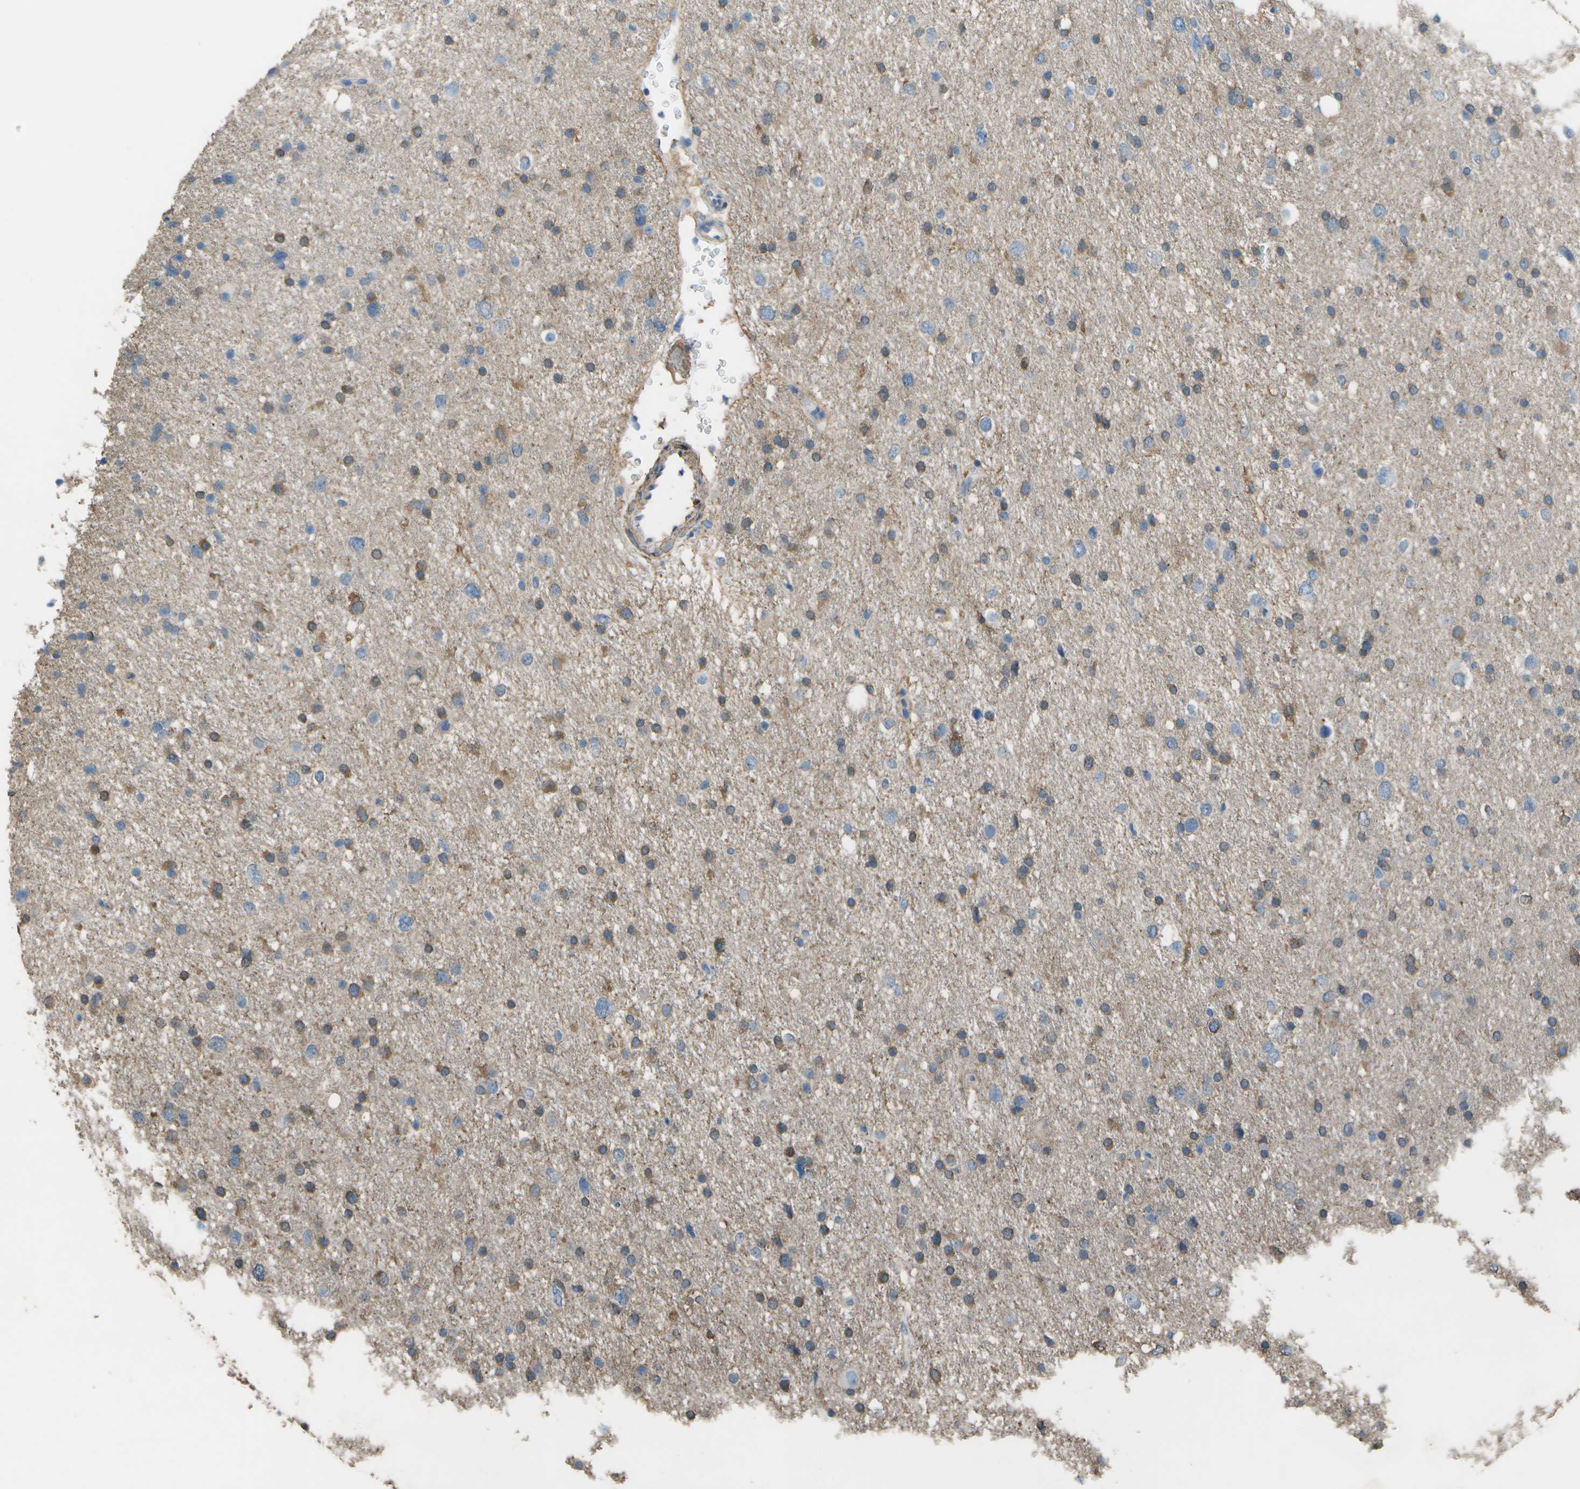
{"staining": {"intensity": "moderate", "quantity": "25%-75%", "location": "cytoplasmic/membranous"}, "tissue": "glioma", "cell_type": "Tumor cells", "image_type": "cancer", "snomed": [{"axis": "morphology", "description": "Glioma, malignant, Low grade"}, {"axis": "topography", "description": "Brain"}], "caption": "IHC histopathology image of neoplastic tissue: malignant low-grade glioma stained using immunohistochemistry (IHC) exhibits medium levels of moderate protein expression localized specifically in the cytoplasmic/membranous of tumor cells, appearing as a cytoplasmic/membranous brown color.", "gene": "CYP4F11", "patient": {"sex": "female", "age": 37}}